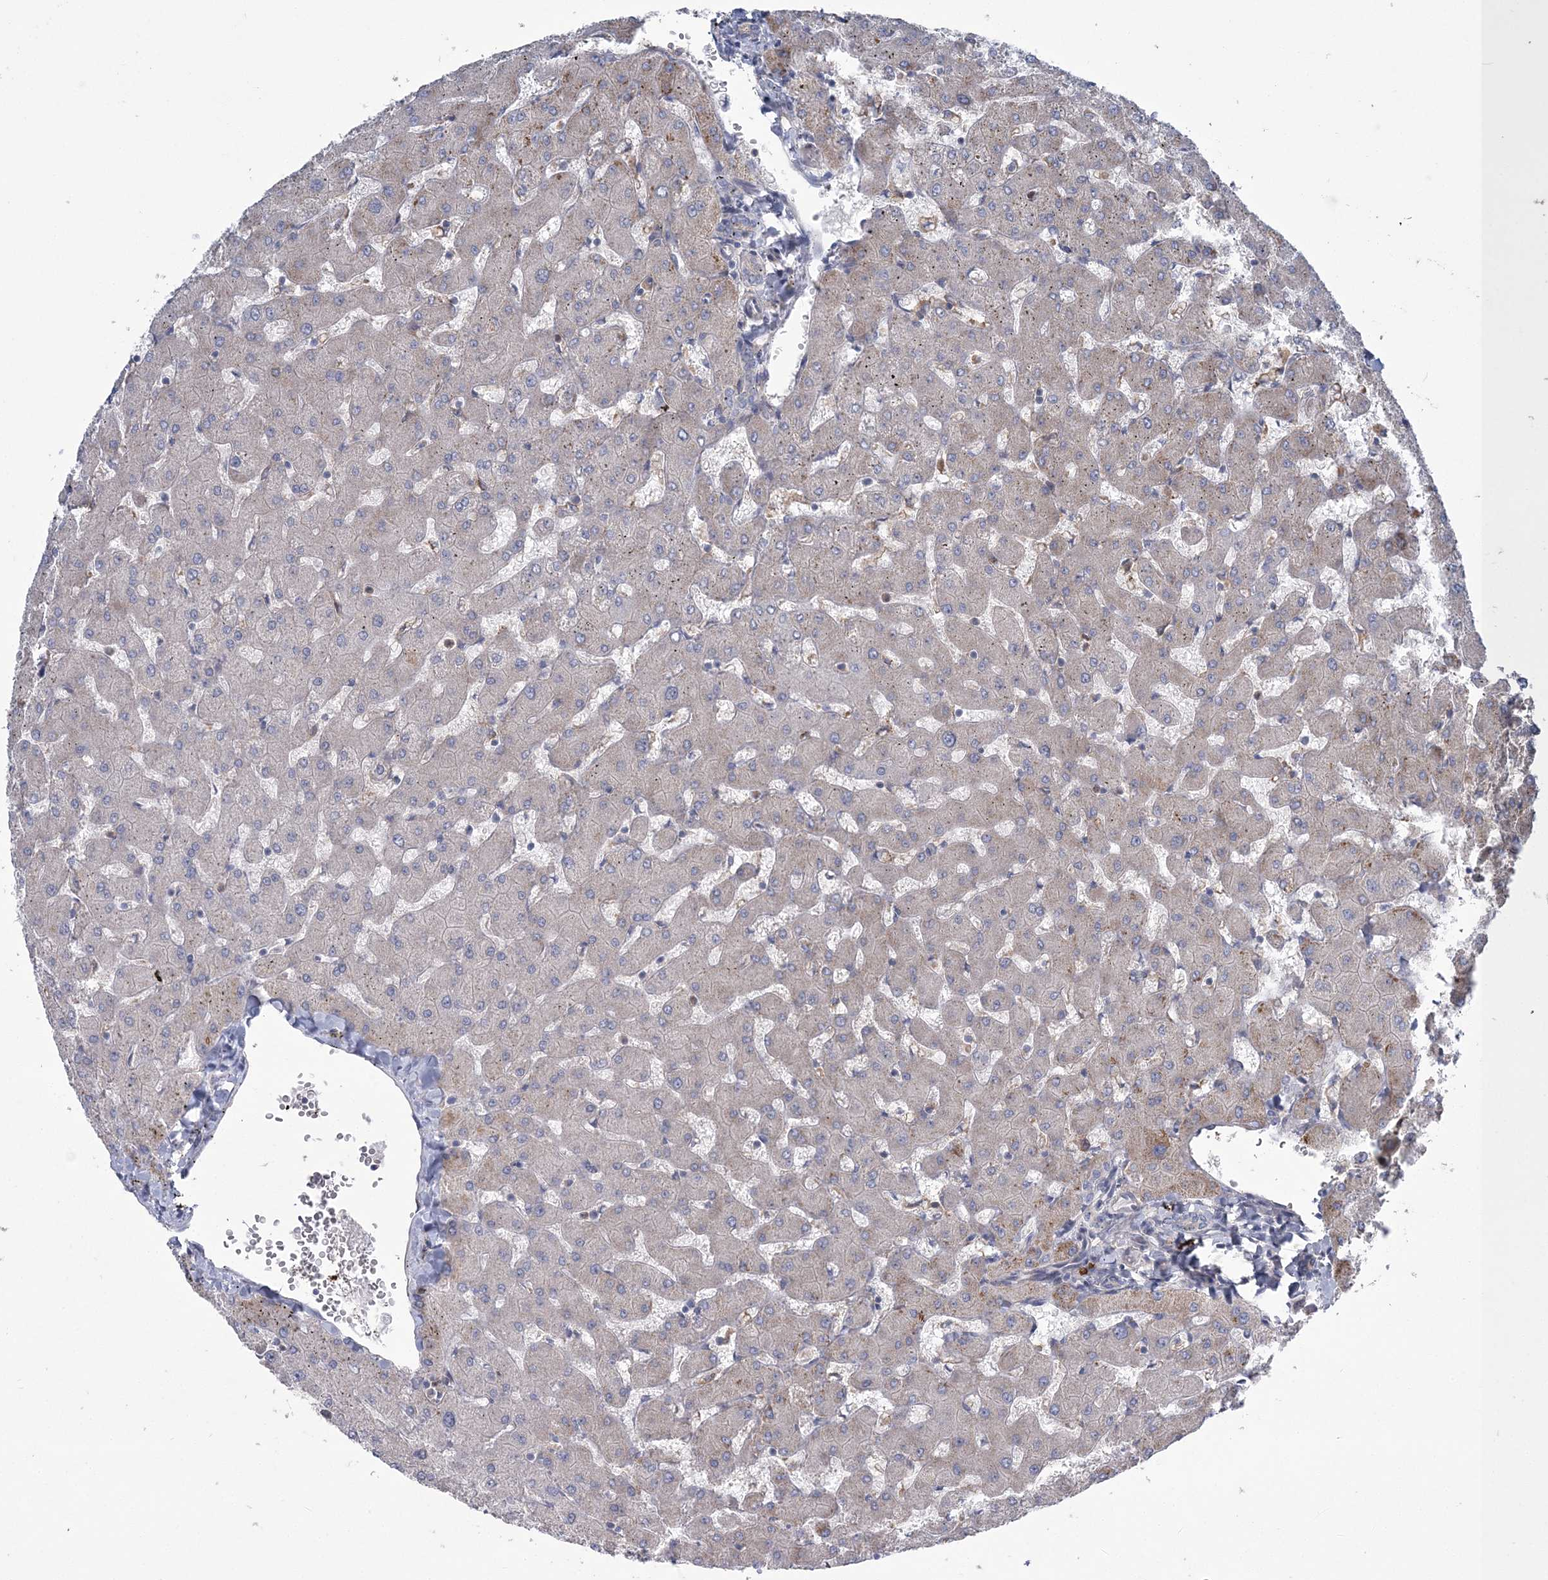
{"staining": {"intensity": "weak", "quantity": "<25%", "location": "cytoplasmic/membranous"}, "tissue": "liver", "cell_type": "Cholangiocytes", "image_type": "normal", "snomed": [{"axis": "morphology", "description": "Normal tissue, NOS"}, {"axis": "topography", "description": "Liver"}], "caption": "This is a histopathology image of immunohistochemistry (IHC) staining of unremarkable liver, which shows no positivity in cholangiocytes. (DAB immunohistochemistry, high magnification).", "gene": "WBP1L", "patient": {"sex": "female", "age": 63}}